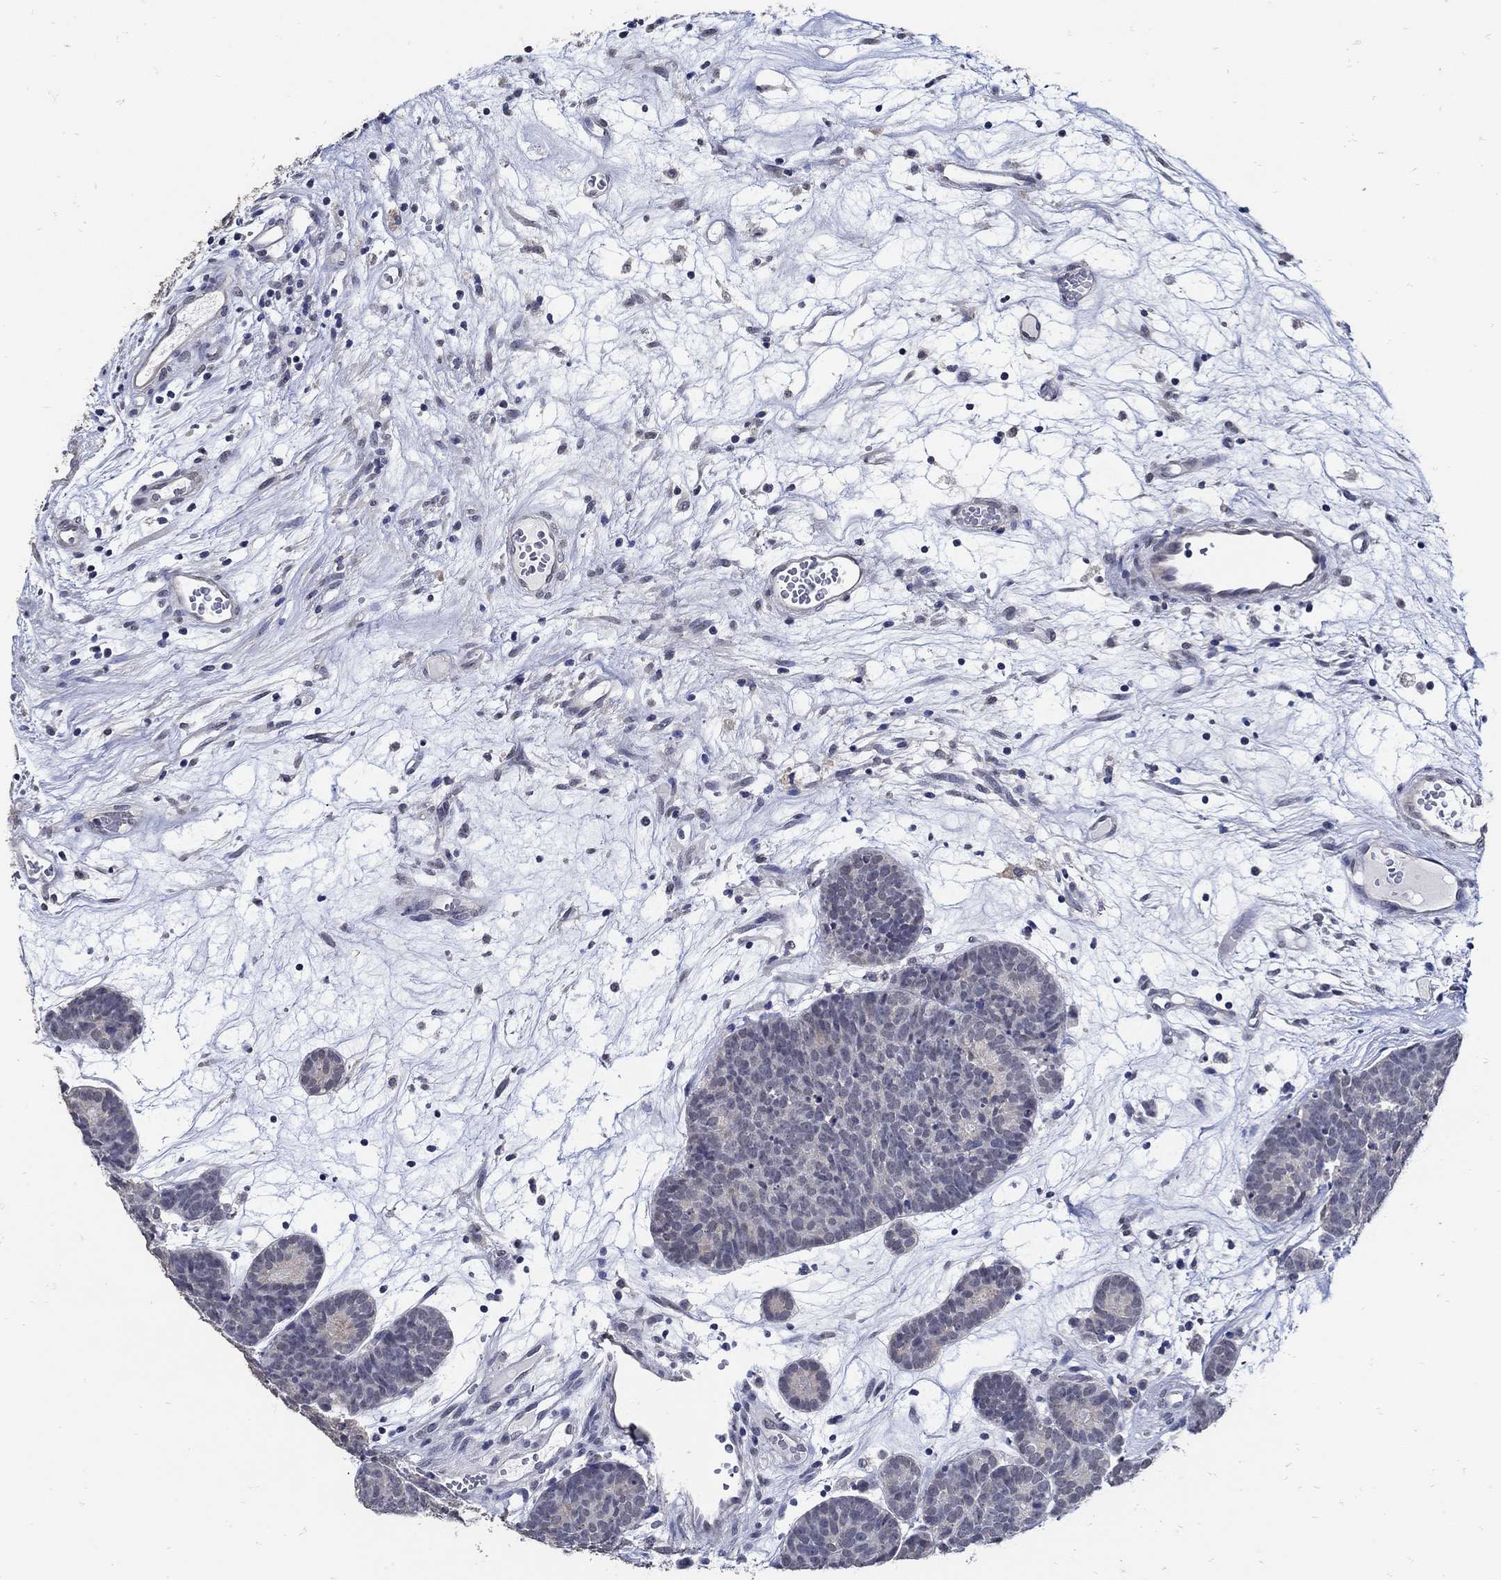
{"staining": {"intensity": "negative", "quantity": "none", "location": "none"}, "tissue": "head and neck cancer", "cell_type": "Tumor cells", "image_type": "cancer", "snomed": [{"axis": "morphology", "description": "Adenocarcinoma, NOS"}, {"axis": "topography", "description": "Head-Neck"}], "caption": "Protein analysis of head and neck cancer exhibits no significant staining in tumor cells.", "gene": "KCNN3", "patient": {"sex": "female", "age": 81}}